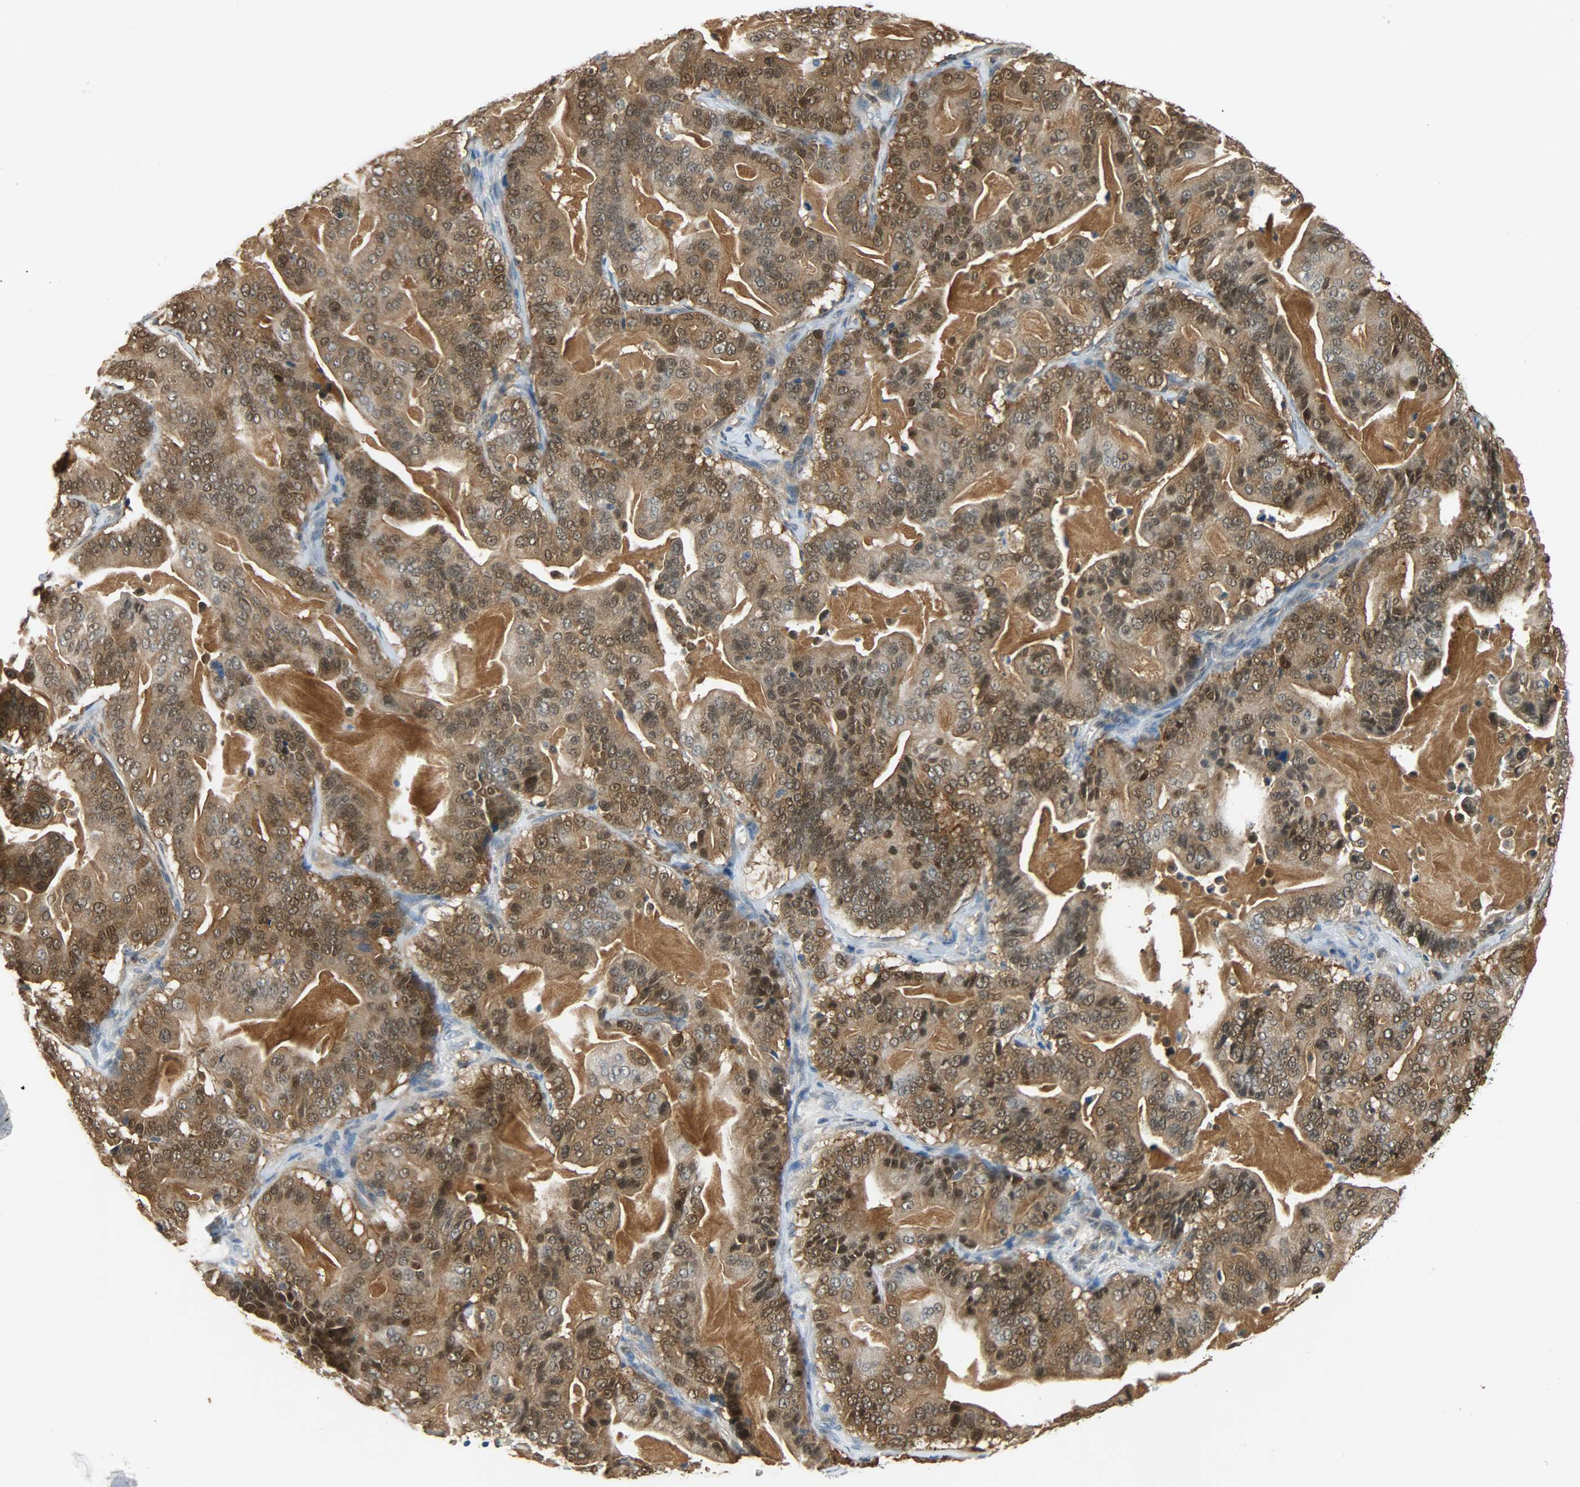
{"staining": {"intensity": "strong", "quantity": ">75%", "location": "cytoplasmic/membranous,nuclear"}, "tissue": "pancreatic cancer", "cell_type": "Tumor cells", "image_type": "cancer", "snomed": [{"axis": "morphology", "description": "Adenocarcinoma, NOS"}, {"axis": "topography", "description": "Pancreas"}], "caption": "A photomicrograph showing strong cytoplasmic/membranous and nuclear expression in approximately >75% of tumor cells in pancreatic adenocarcinoma, as visualized by brown immunohistochemical staining.", "gene": "EIF4EBP1", "patient": {"sex": "male", "age": 63}}